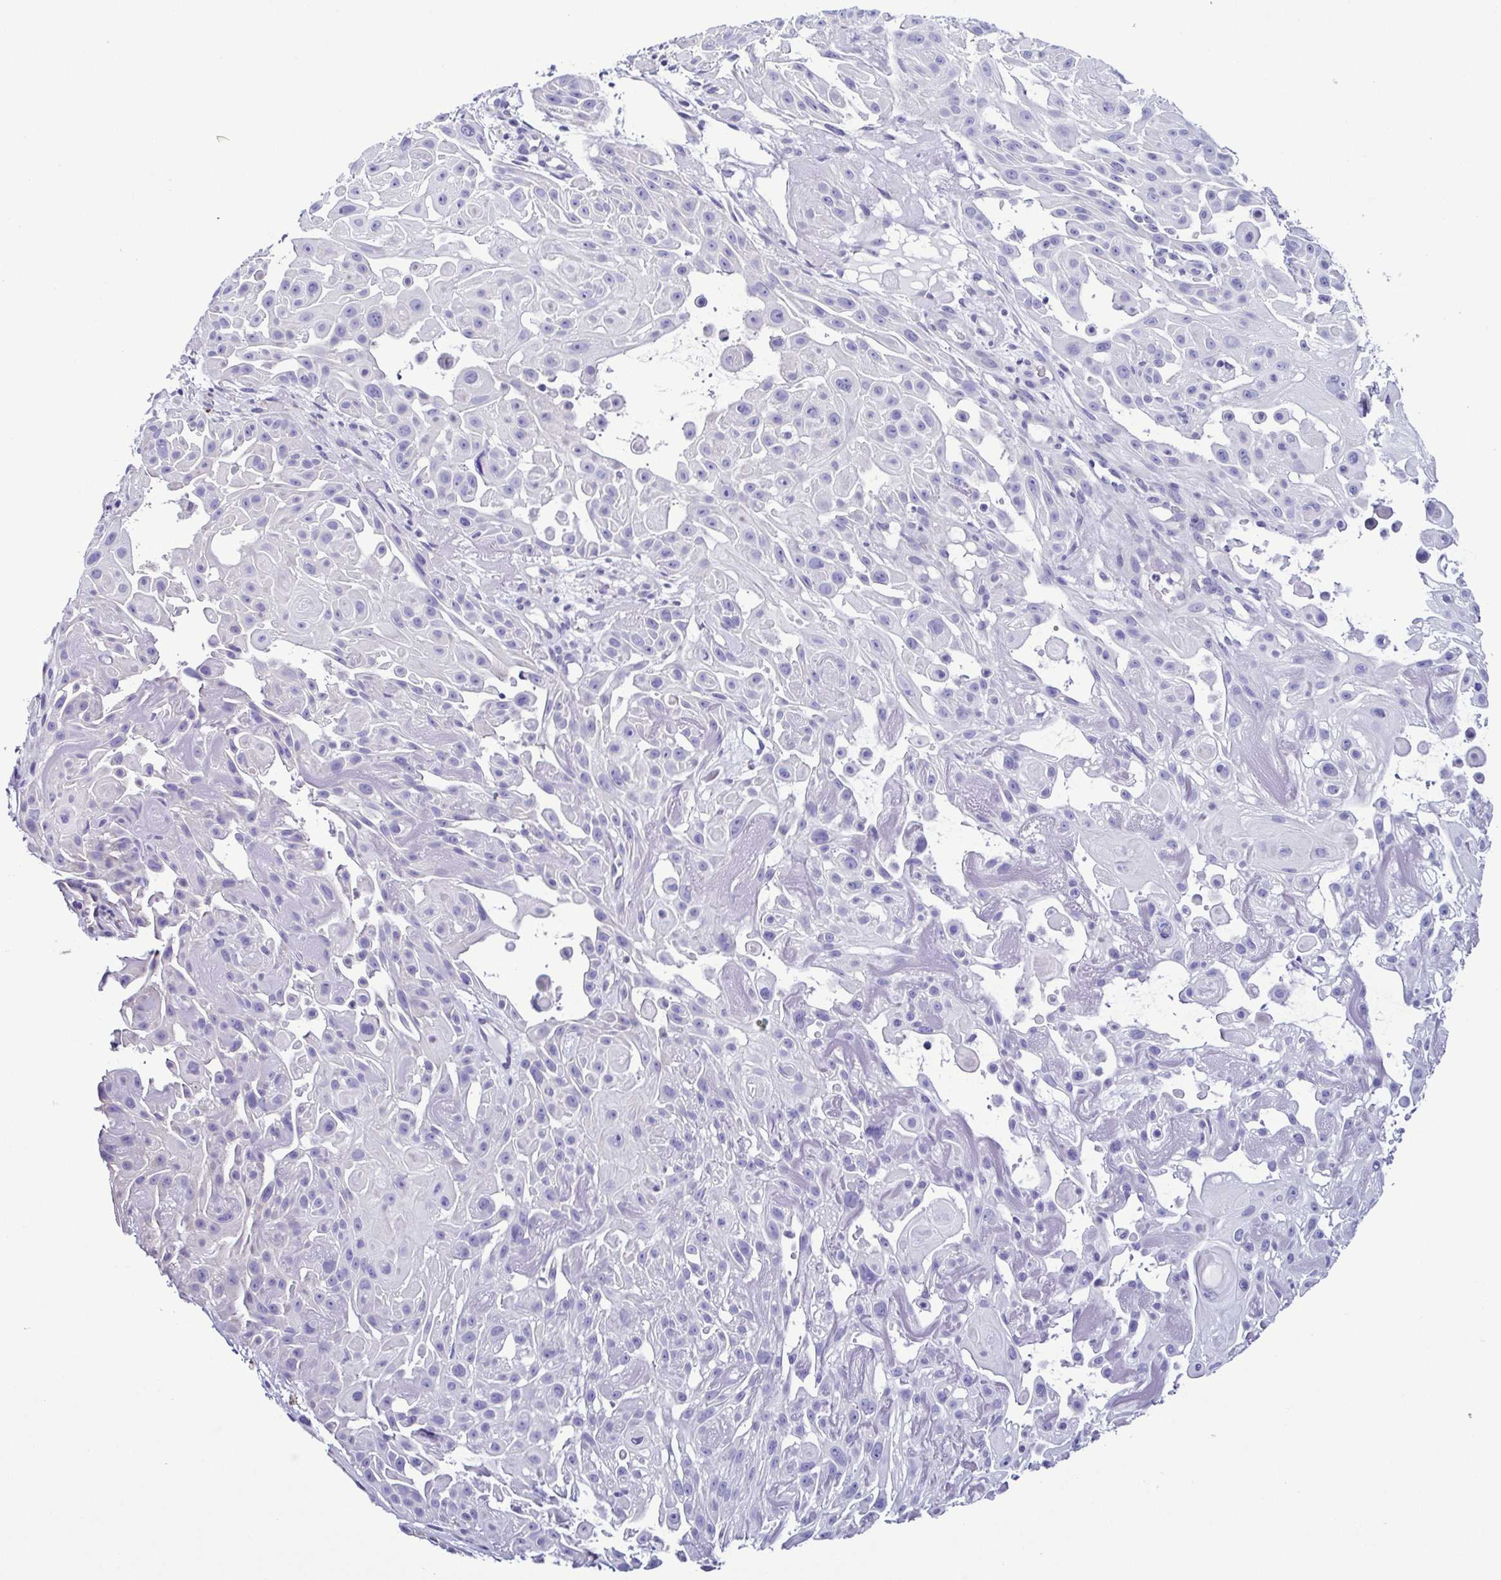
{"staining": {"intensity": "negative", "quantity": "none", "location": "none"}, "tissue": "skin cancer", "cell_type": "Tumor cells", "image_type": "cancer", "snomed": [{"axis": "morphology", "description": "Squamous cell carcinoma, NOS"}, {"axis": "topography", "description": "Skin"}], "caption": "High power microscopy histopathology image of an immunohistochemistry histopathology image of squamous cell carcinoma (skin), revealing no significant staining in tumor cells. (Brightfield microscopy of DAB (3,3'-diaminobenzidine) immunohistochemistry at high magnification).", "gene": "SRL", "patient": {"sex": "male", "age": 91}}